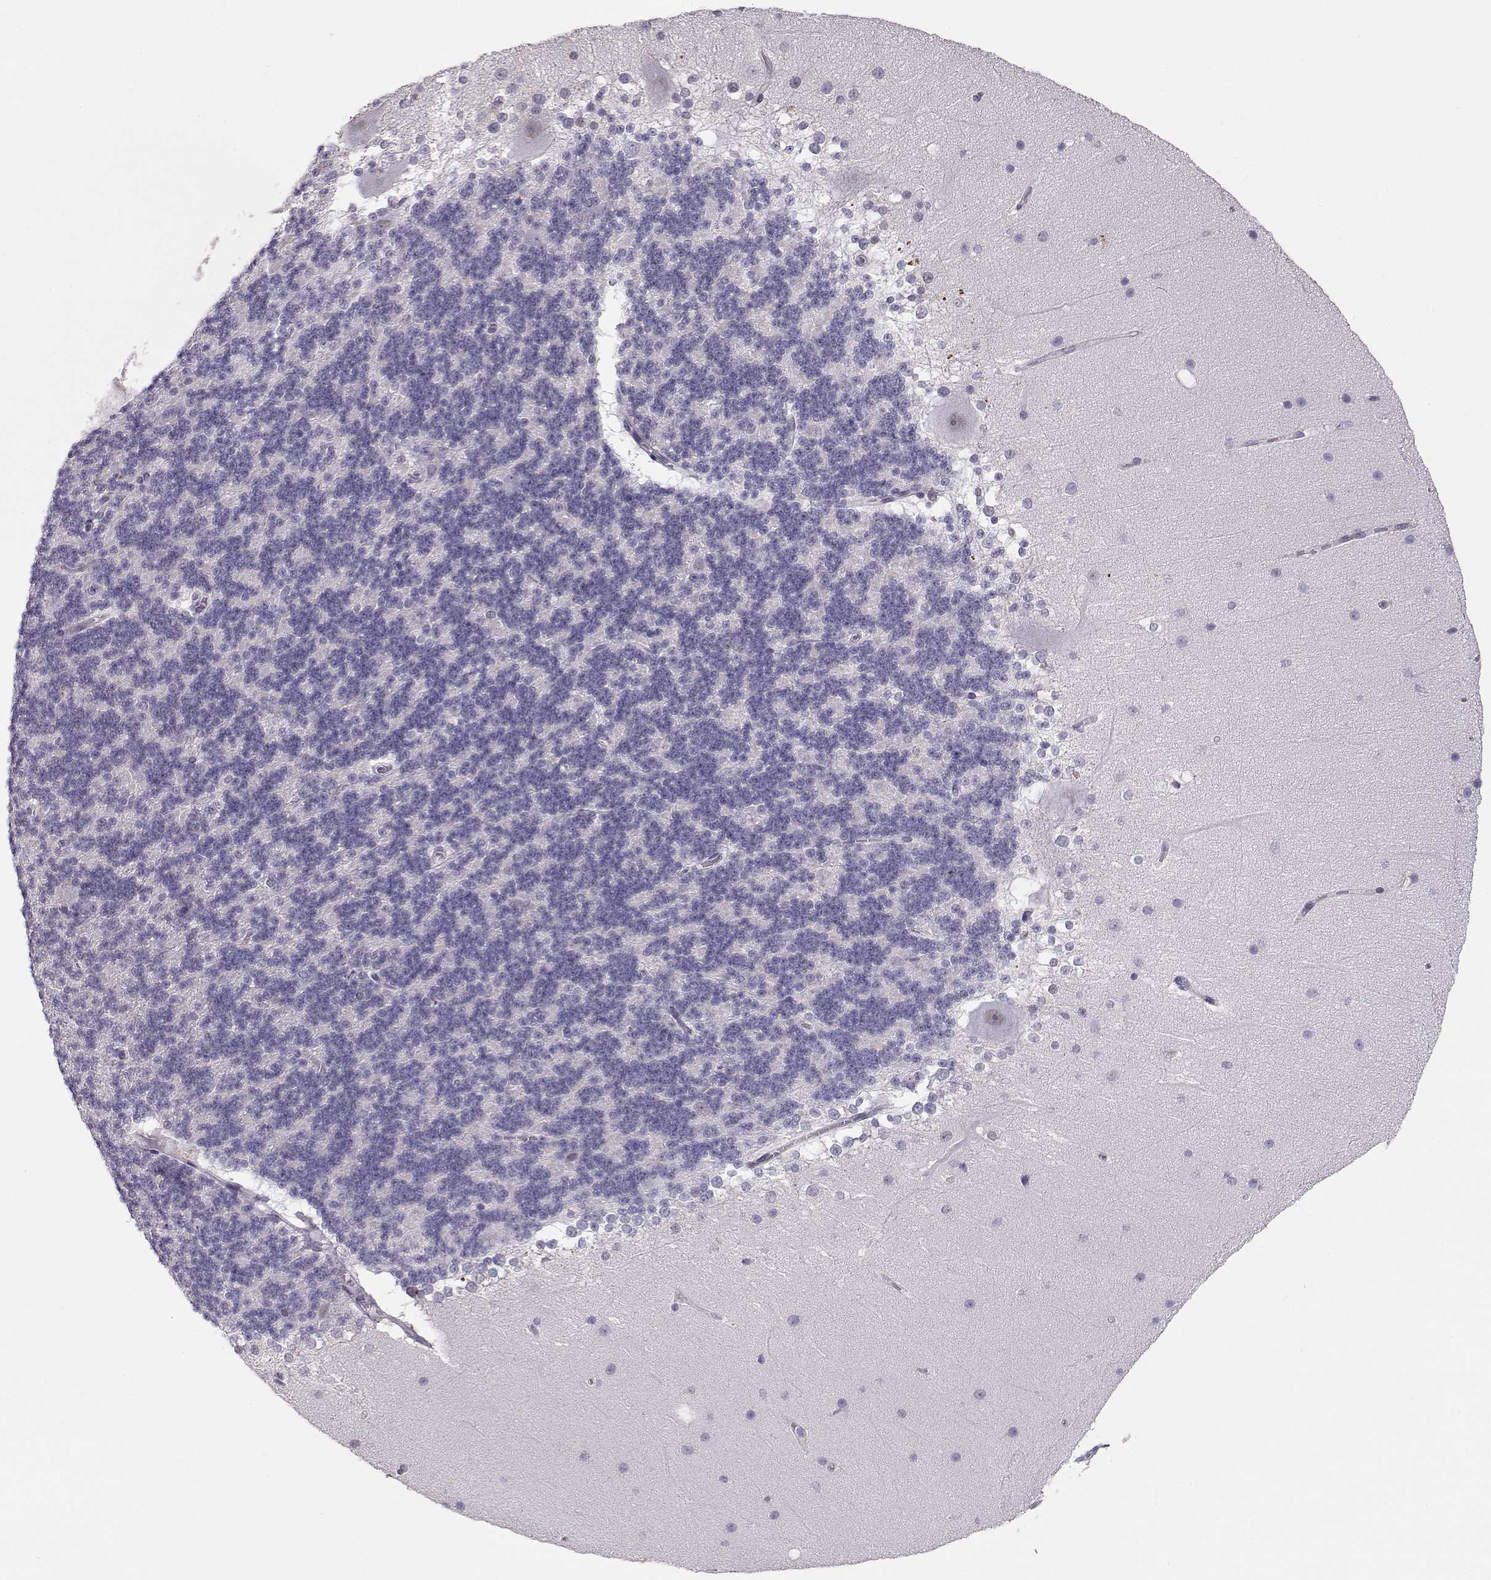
{"staining": {"intensity": "negative", "quantity": "none", "location": "none"}, "tissue": "cerebellum", "cell_type": "Cells in granular layer", "image_type": "normal", "snomed": [{"axis": "morphology", "description": "Normal tissue, NOS"}, {"axis": "topography", "description": "Cerebellum"}], "caption": "A histopathology image of cerebellum stained for a protein demonstrates no brown staining in cells in granular layer. The staining is performed using DAB (3,3'-diaminobenzidine) brown chromogen with nuclei counter-stained in using hematoxylin.", "gene": "TEPP", "patient": {"sex": "female", "age": 19}}